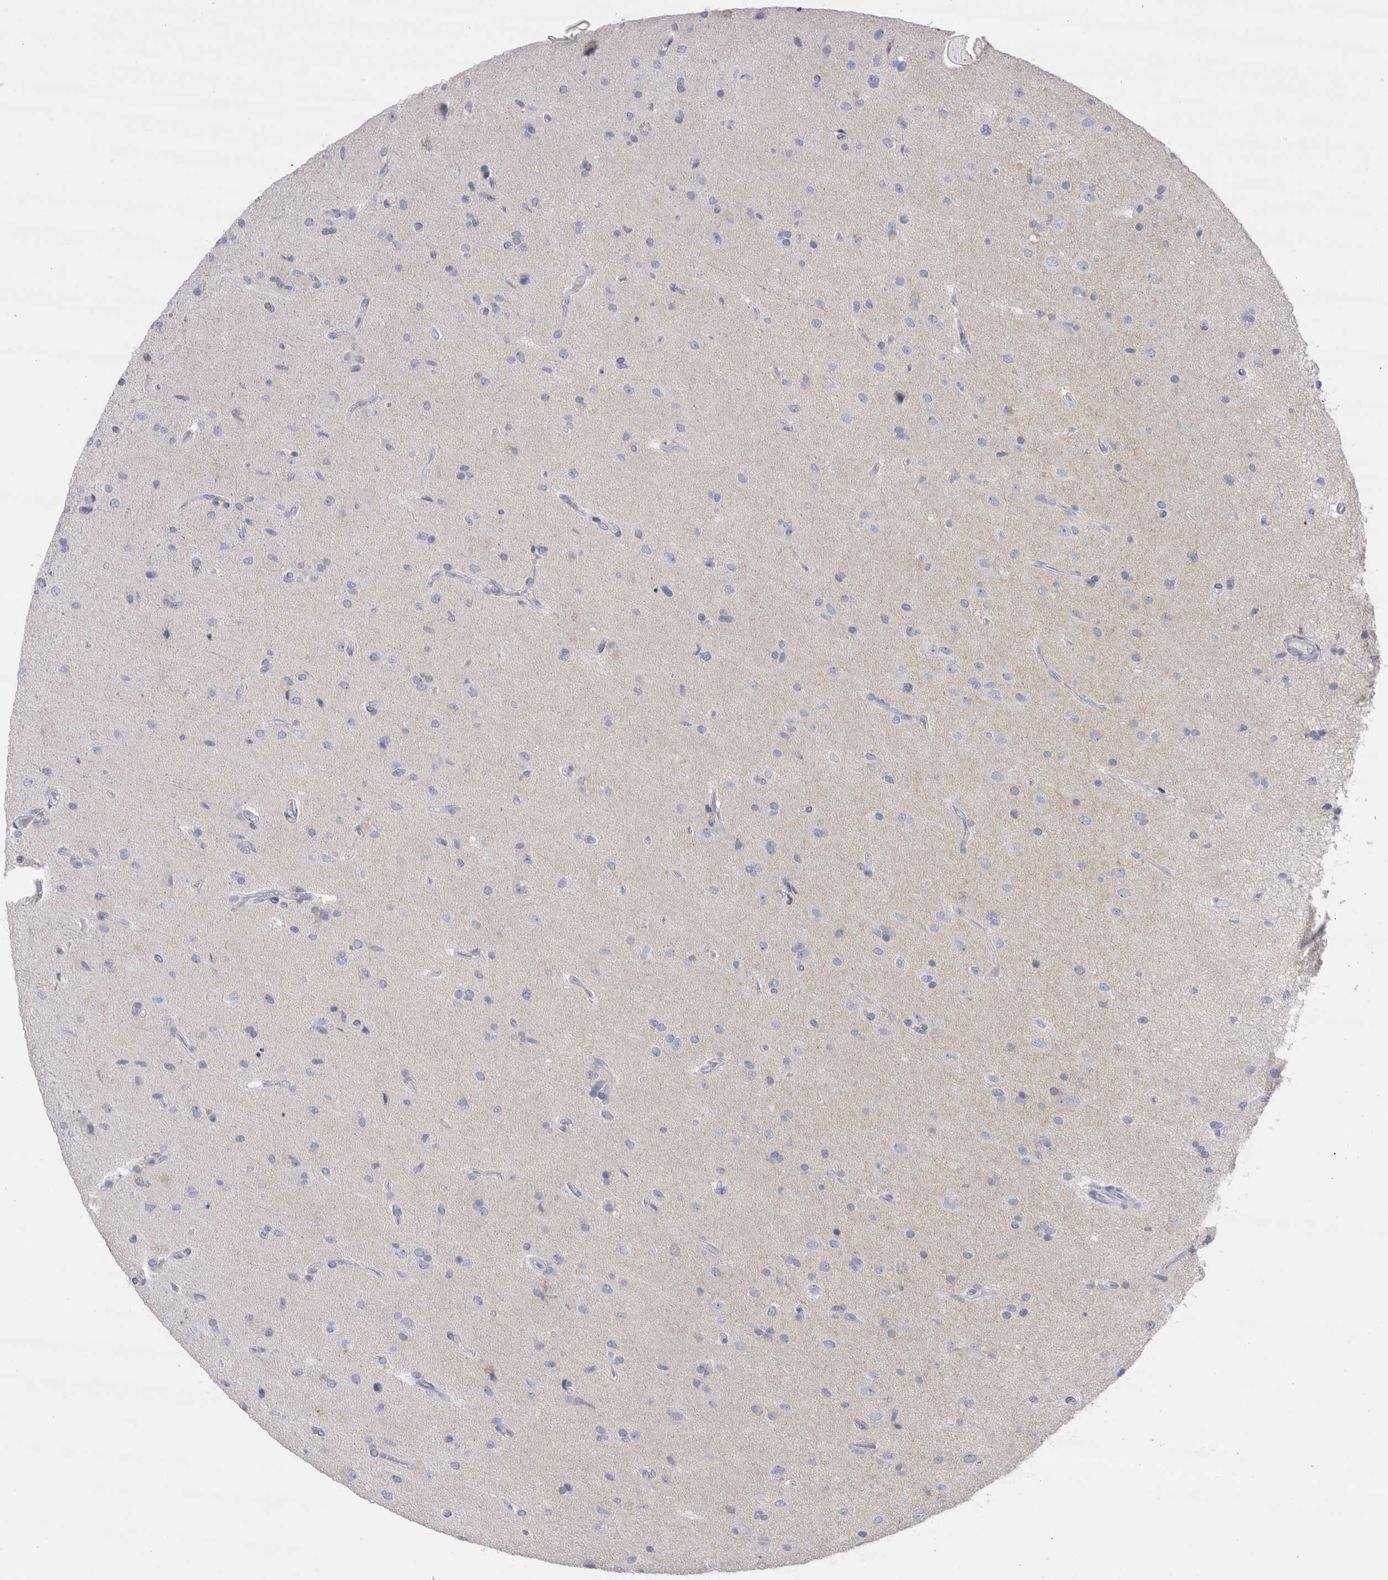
{"staining": {"intensity": "negative", "quantity": "none", "location": "none"}, "tissue": "glioma", "cell_type": "Tumor cells", "image_type": "cancer", "snomed": [{"axis": "morphology", "description": "Glioma, malignant, High grade"}, {"axis": "topography", "description": "Brain"}], "caption": "High magnification brightfield microscopy of high-grade glioma (malignant) stained with DAB (3,3'-diaminobenzidine) (brown) and counterstained with hematoxylin (blue): tumor cells show no significant positivity.", "gene": "CDH17", "patient": {"sex": "male", "age": 72}}